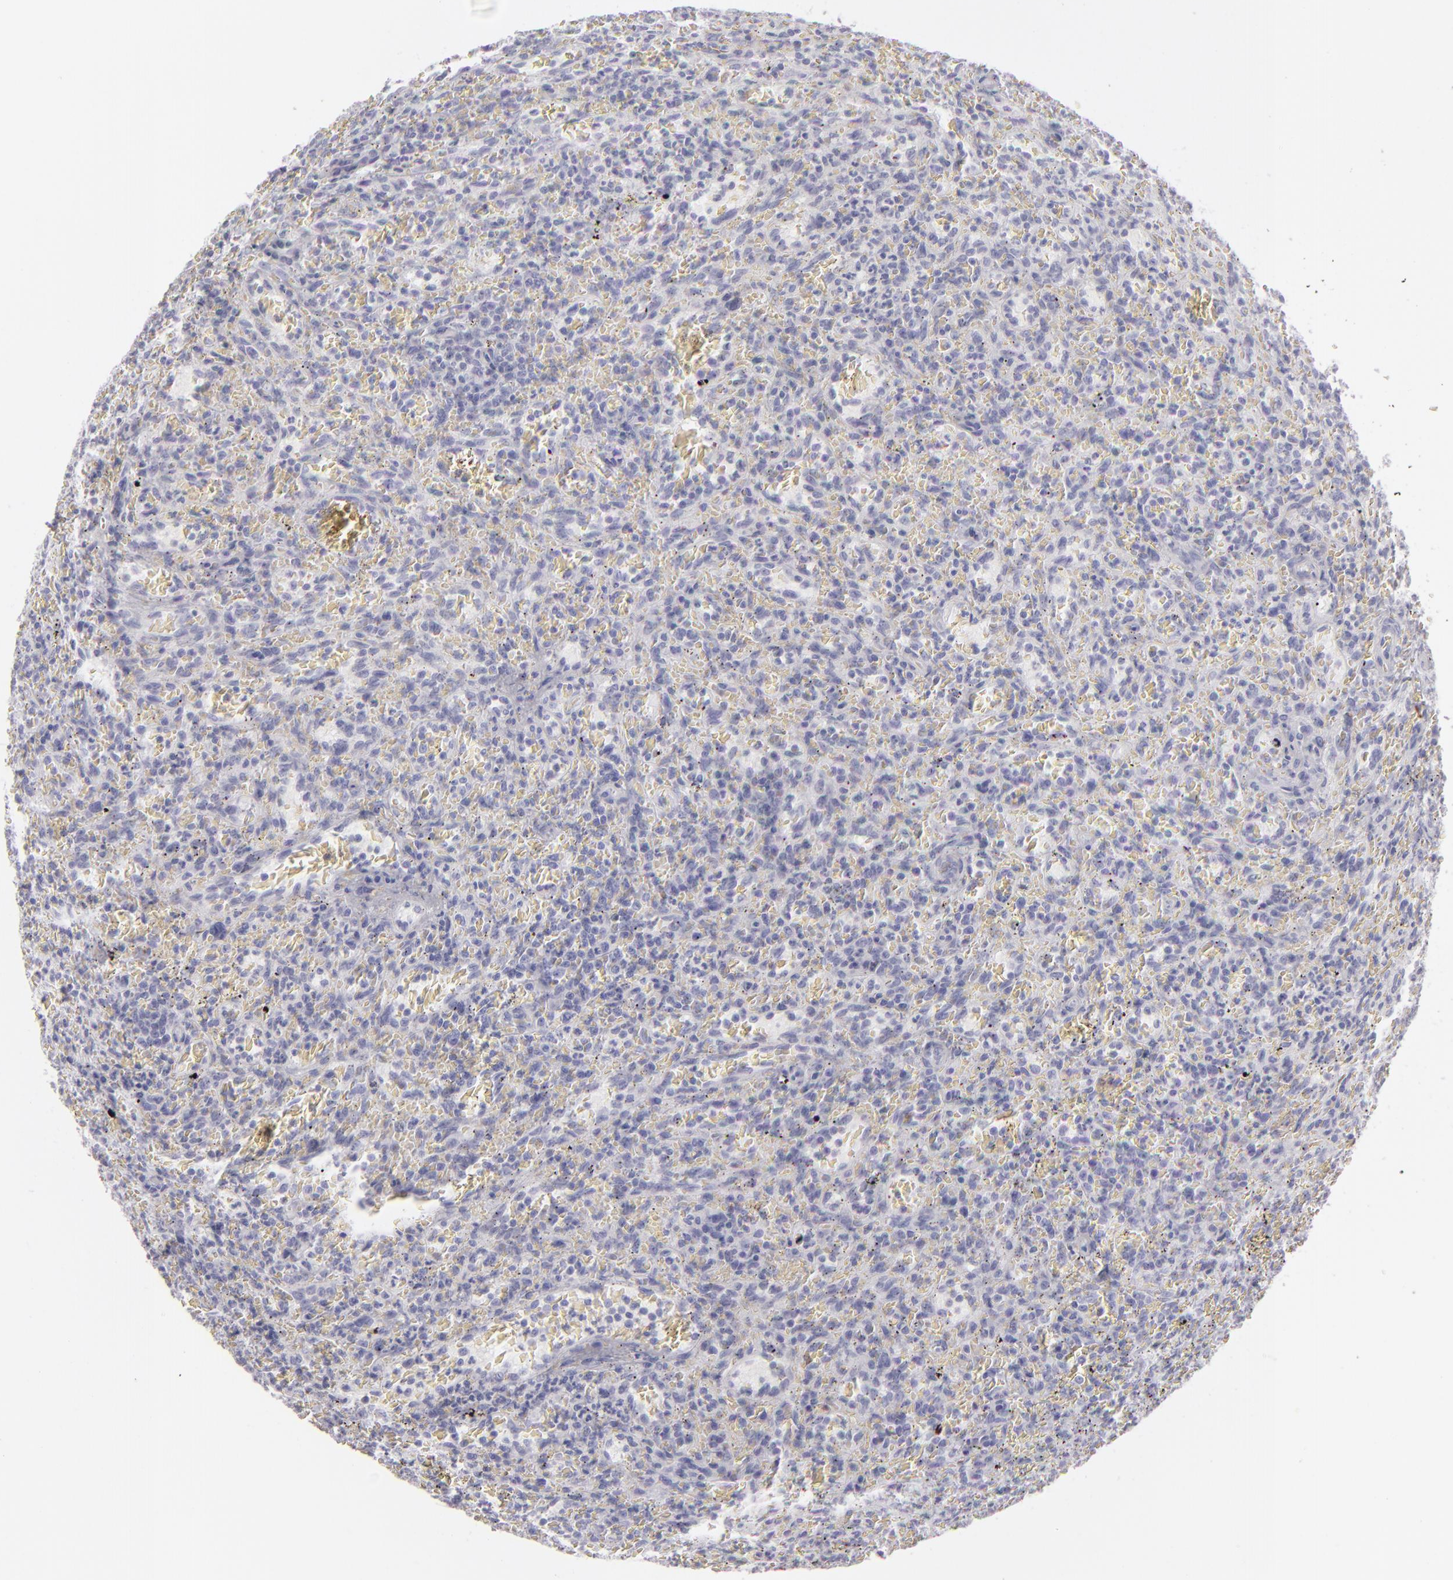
{"staining": {"intensity": "negative", "quantity": "none", "location": "none"}, "tissue": "lymphoma", "cell_type": "Tumor cells", "image_type": "cancer", "snomed": [{"axis": "morphology", "description": "Malignant lymphoma, non-Hodgkin's type, Low grade"}, {"axis": "topography", "description": "Spleen"}], "caption": "Tumor cells show no significant expression in malignant lymphoma, non-Hodgkin's type (low-grade).", "gene": "CDX2", "patient": {"sex": "female", "age": 64}}